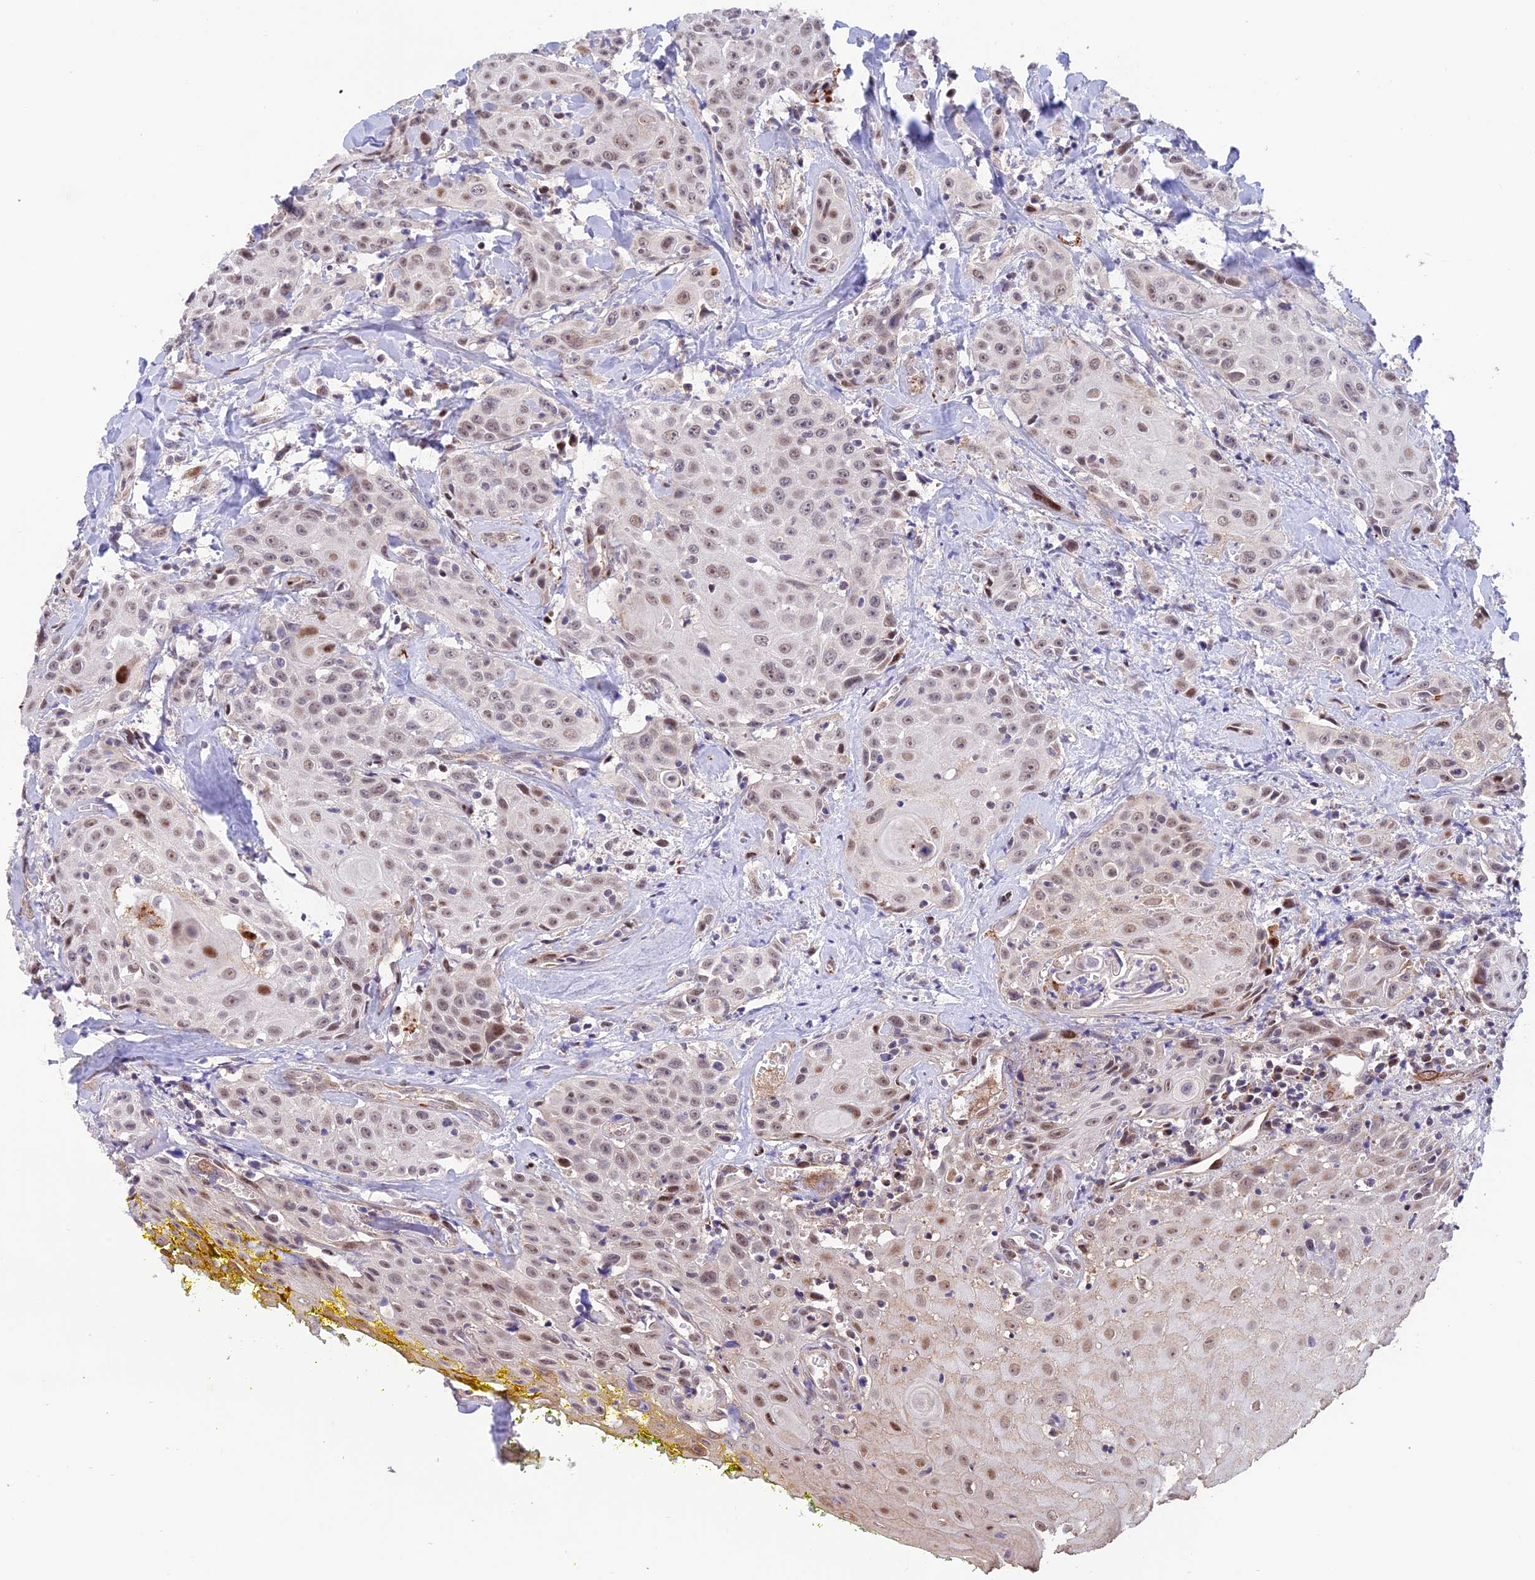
{"staining": {"intensity": "weak", "quantity": ">75%", "location": "nuclear"}, "tissue": "head and neck cancer", "cell_type": "Tumor cells", "image_type": "cancer", "snomed": [{"axis": "morphology", "description": "Squamous cell carcinoma, NOS"}, {"axis": "topography", "description": "Oral tissue"}, {"axis": "topography", "description": "Head-Neck"}], "caption": "Head and neck cancer (squamous cell carcinoma) was stained to show a protein in brown. There is low levels of weak nuclear expression in approximately >75% of tumor cells.", "gene": "WDR55", "patient": {"sex": "female", "age": 82}}